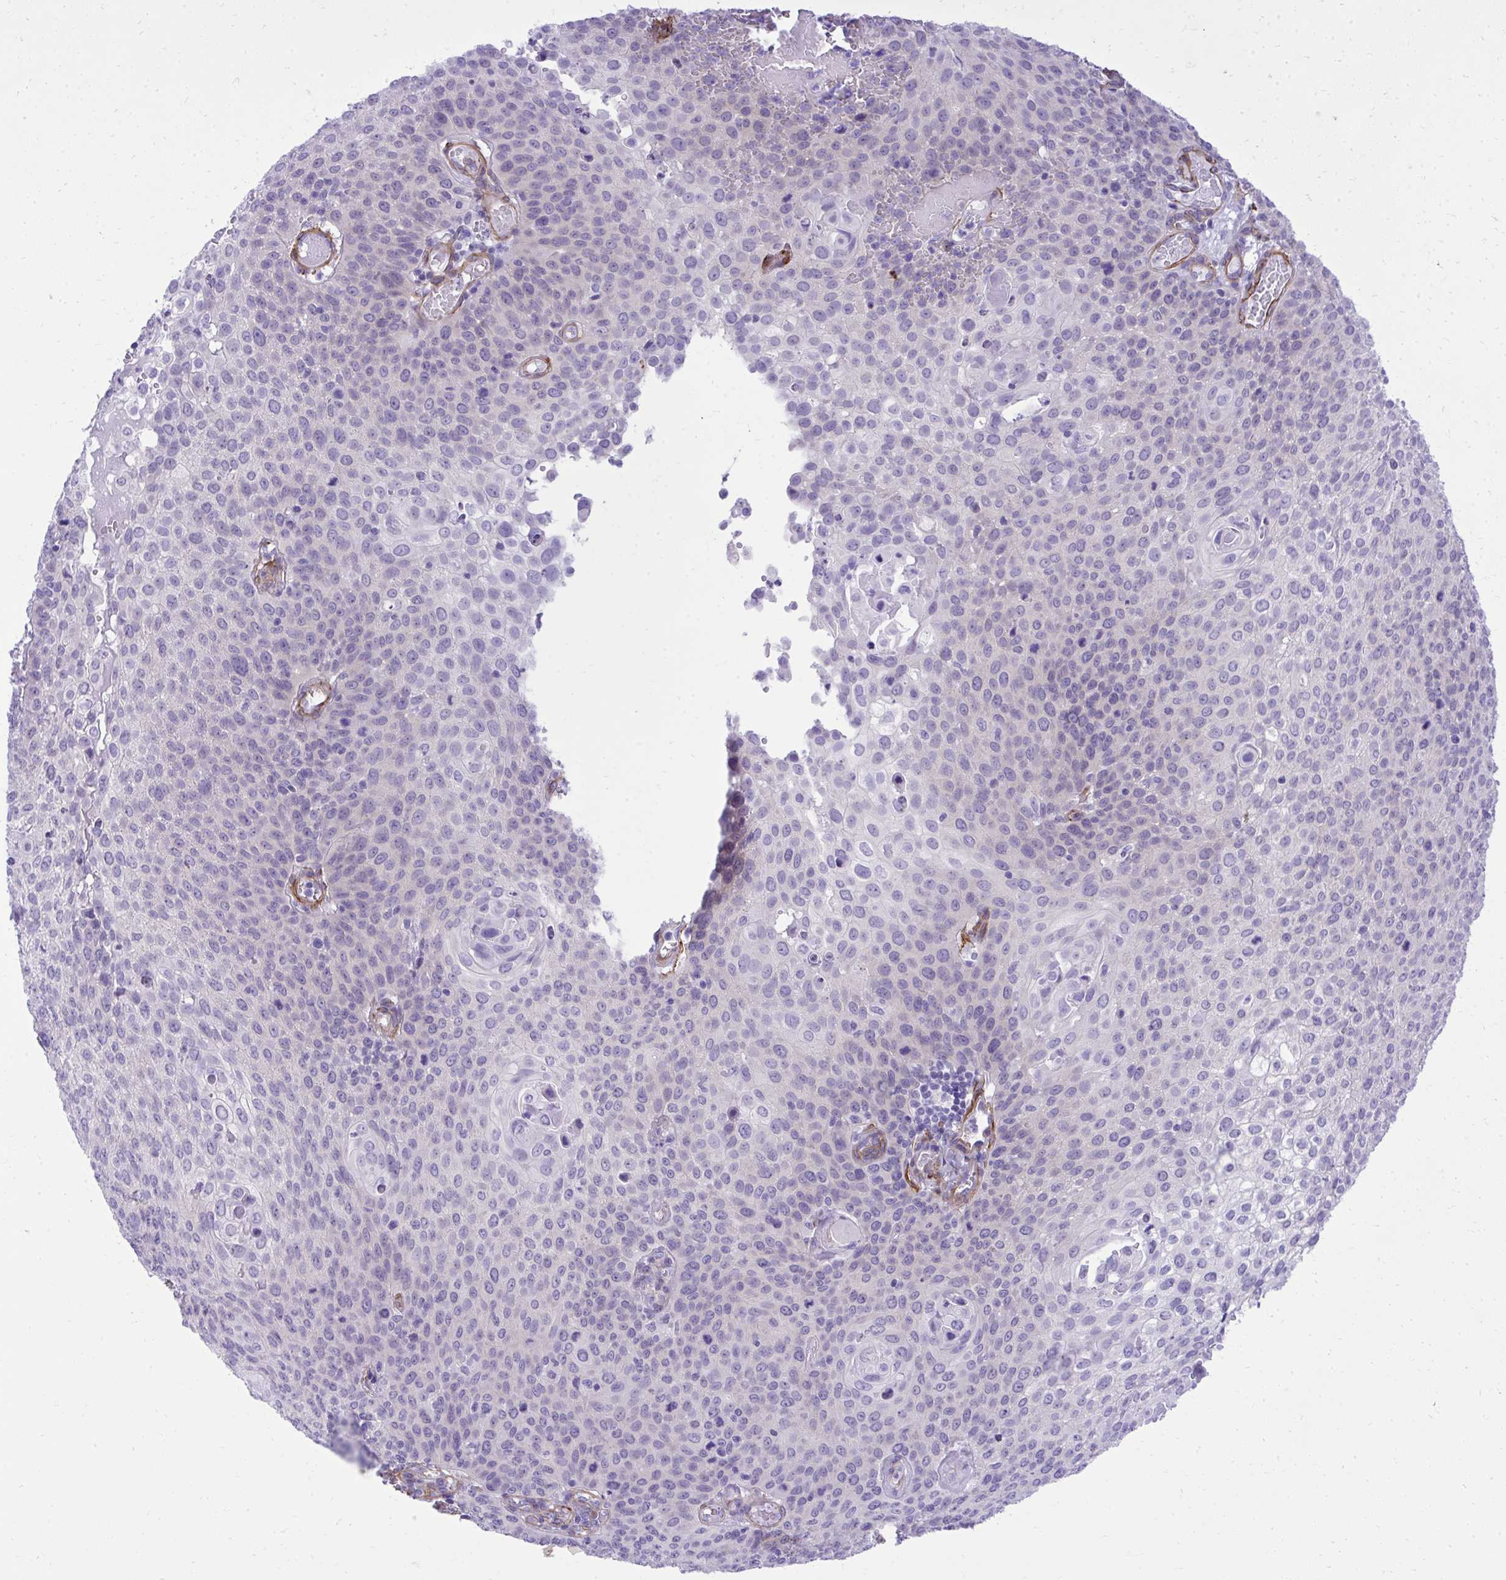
{"staining": {"intensity": "negative", "quantity": "none", "location": "none"}, "tissue": "cervical cancer", "cell_type": "Tumor cells", "image_type": "cancer", "snomed": [{"axis": "morphology", "description": "Squamous cell carcinoma, NOS"}, {"axis": "topography", "description": "Cervix"}], "caption": "An immunohistochemistry (IHC) photomicrograph of cervical cancer (squamous cell carcinoma) is shown. There is no staining in tumor cells of cervical cancer (squamous cell carcinoma). (Brightfield microscopy of DAB immunohistochemistry (IHC) at high magnification).", "gene": "PITPNM3", "patient": {"sex": "female", "age": 65}}